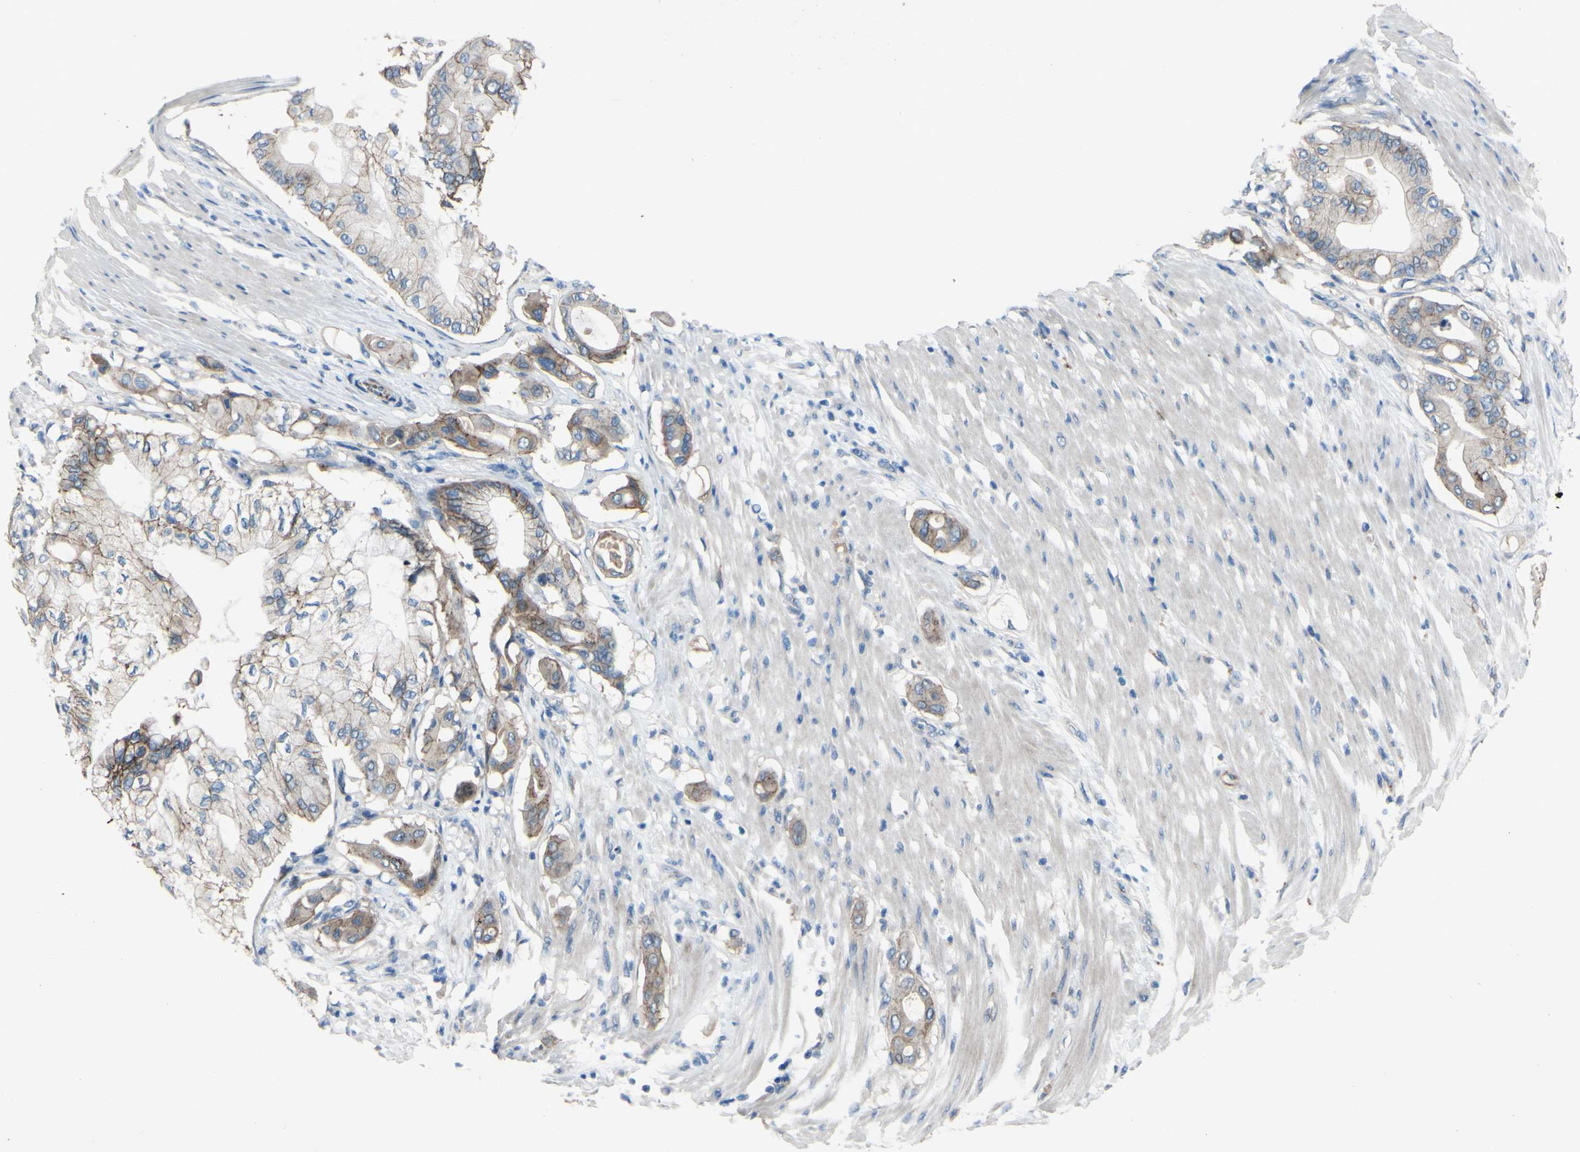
{"staining": {"intensity": "moderate", "quantity": ">75%", "location": "cytoplasmic/membranous"}, "tissue": "pancreatic cancer", "cell_type": "Tumor cells", "image_type": "cancer", "snomed": [{"axis": "morphology", "description": "Adenocarcinoma, NOS"}, {"axis": "morphology", "description": "Adenocarcinoma, metastatic, NOS"}, {"axis": "topography", "description": "Lymph node"}, {"axis": "topography", "description": "Pancreas"}, {"axis": "topography", "description": "Duodenum"}], "caption": "Immunohistochemical staining of human metastatic adenocarcinoma (pancreatic) shows medium levels of moderate cytoplasmic/membranous staining in about >75% of tumor cells.", "gene": "CDCP1", "patient": {"sex": "female", "age": 64}}